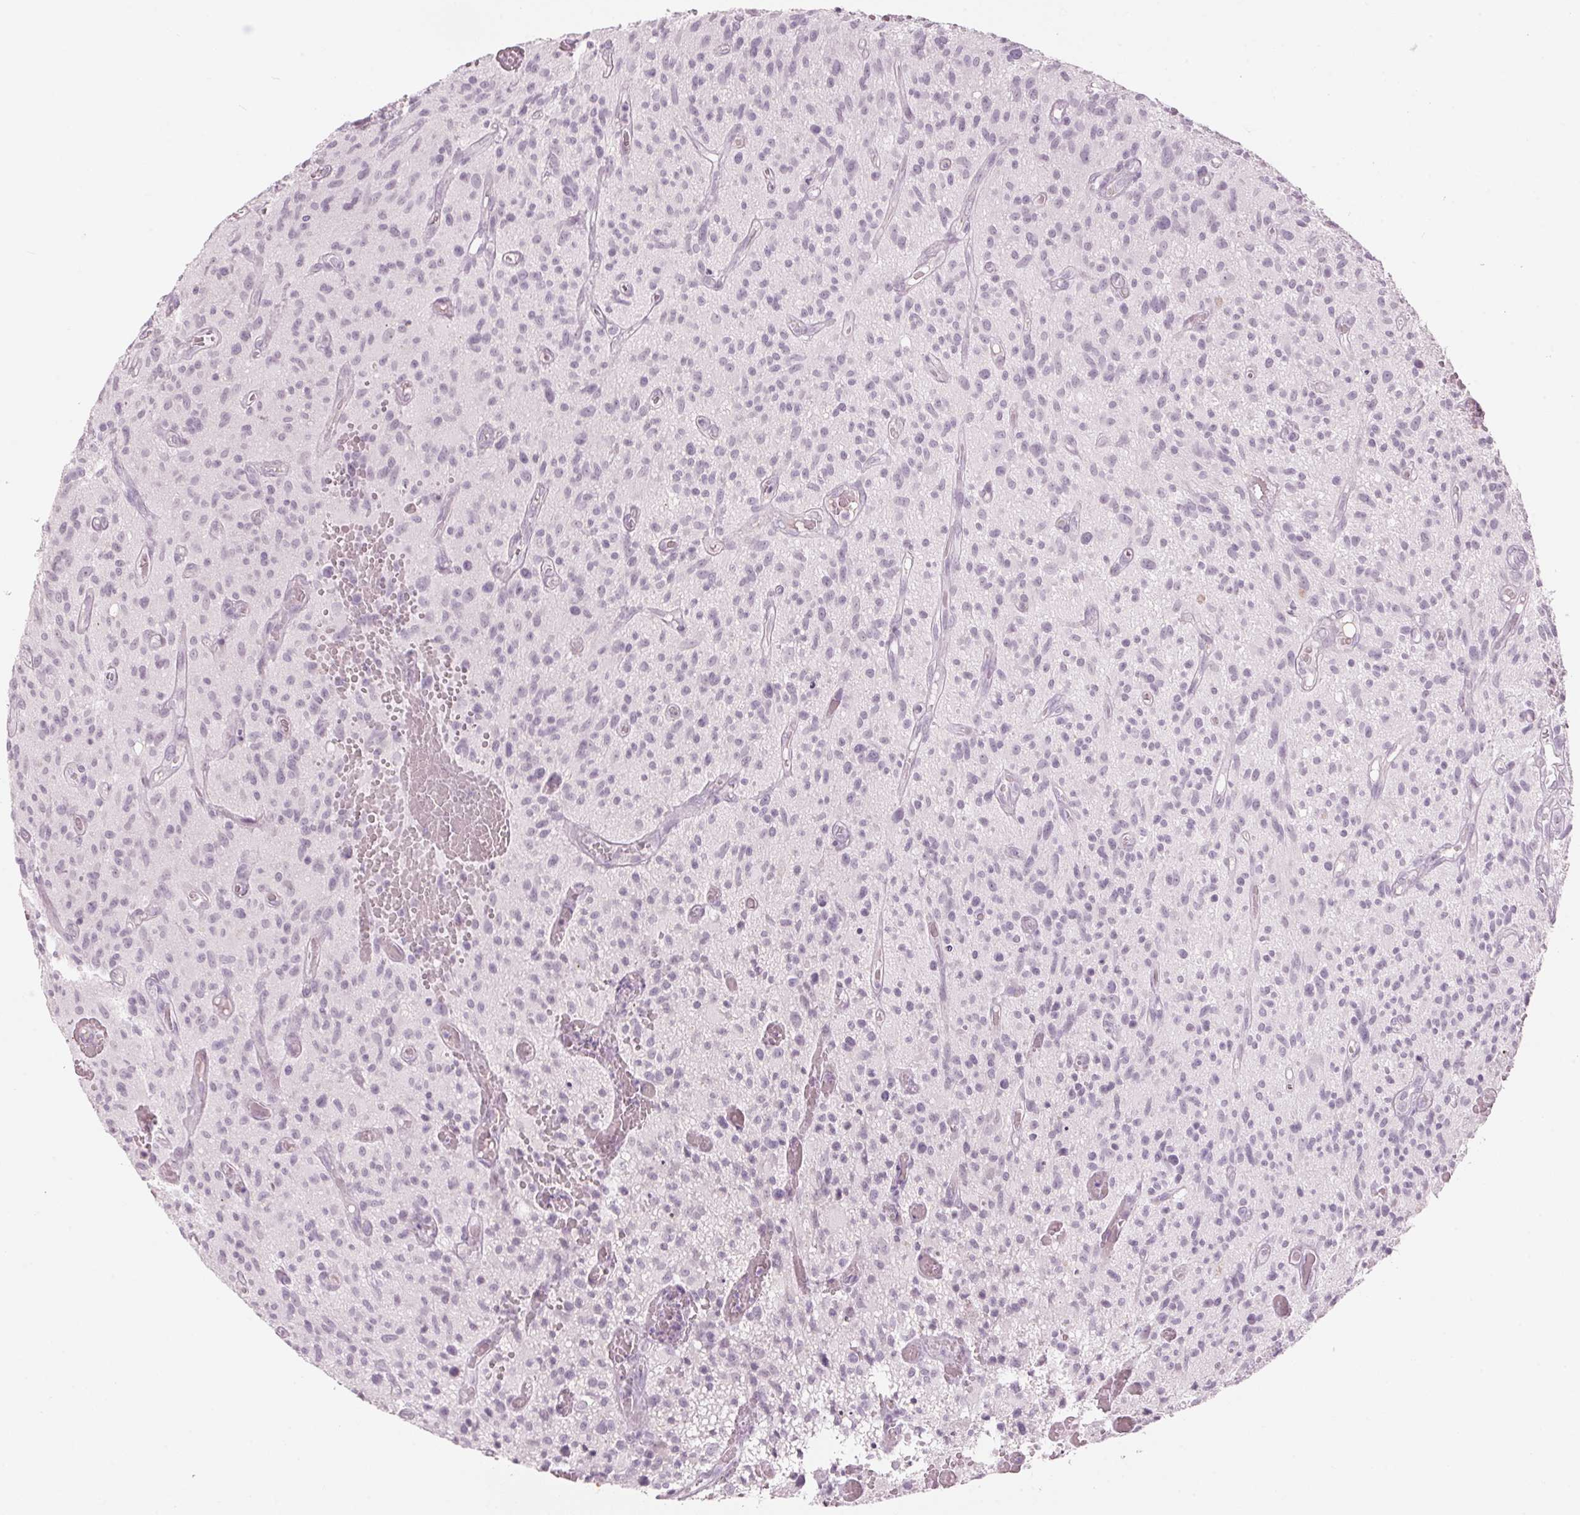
{"staining": {"intensity": "negative", "quantity": "none", "location": "none"}, "tissue": "glioma", "cell_type": "Tumor cells", "image_type": "cancer", "snomed": [{"axis": "morphology", "description": "Glioma, malignant, High grade"}, {"axis": "topography", "description": "Brain"}], "caption": "A high-resolution image shows immunohistochemistry (IHC) staining of glioma, which exhibits no significant staining in tumor cells.", "gene": "SCTR", "patient": {"sex": "male", "age": 75}}